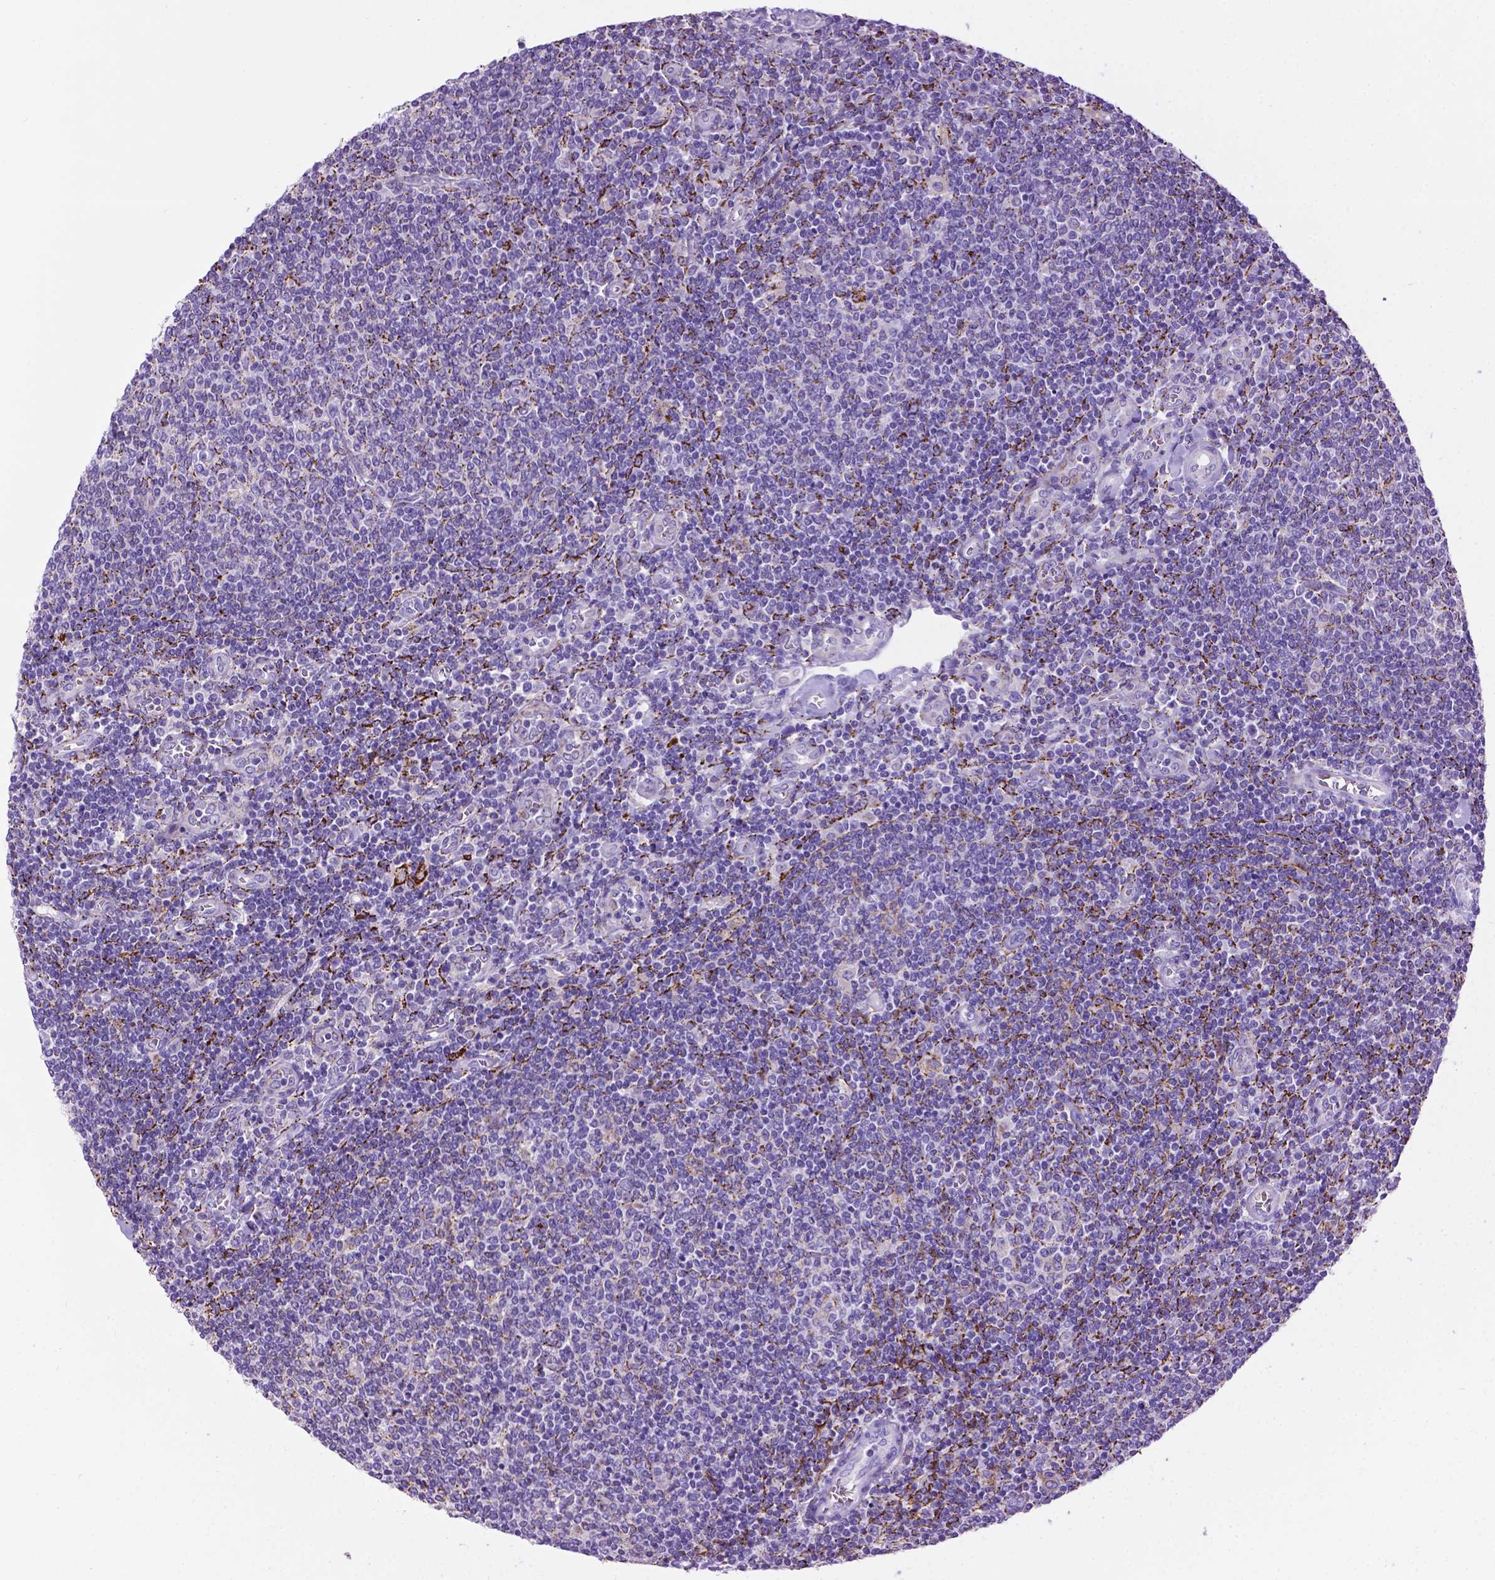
{"staining": {"intensity": "negative", "quantity": "none", "location": "none"}, "tissue": "lymphoma", "cell_type": "Tumor cells", "image_type": "cancer", "snomed": [{"axis": "morphology", "description": "Malignant lymphoma, non-Hodgkin's type, Low grade"}, {"axis": "topography", "description": "Lymph node"}], "caption": "The immunohistochemistry (IHC) histopathology image has no significant positivity in tumor cells of low-grade malignant lymphoma, non-Hodgkin's type tissue.", "gene": "TMEM132E", "patient": {"sex": "male", "age": 52}}